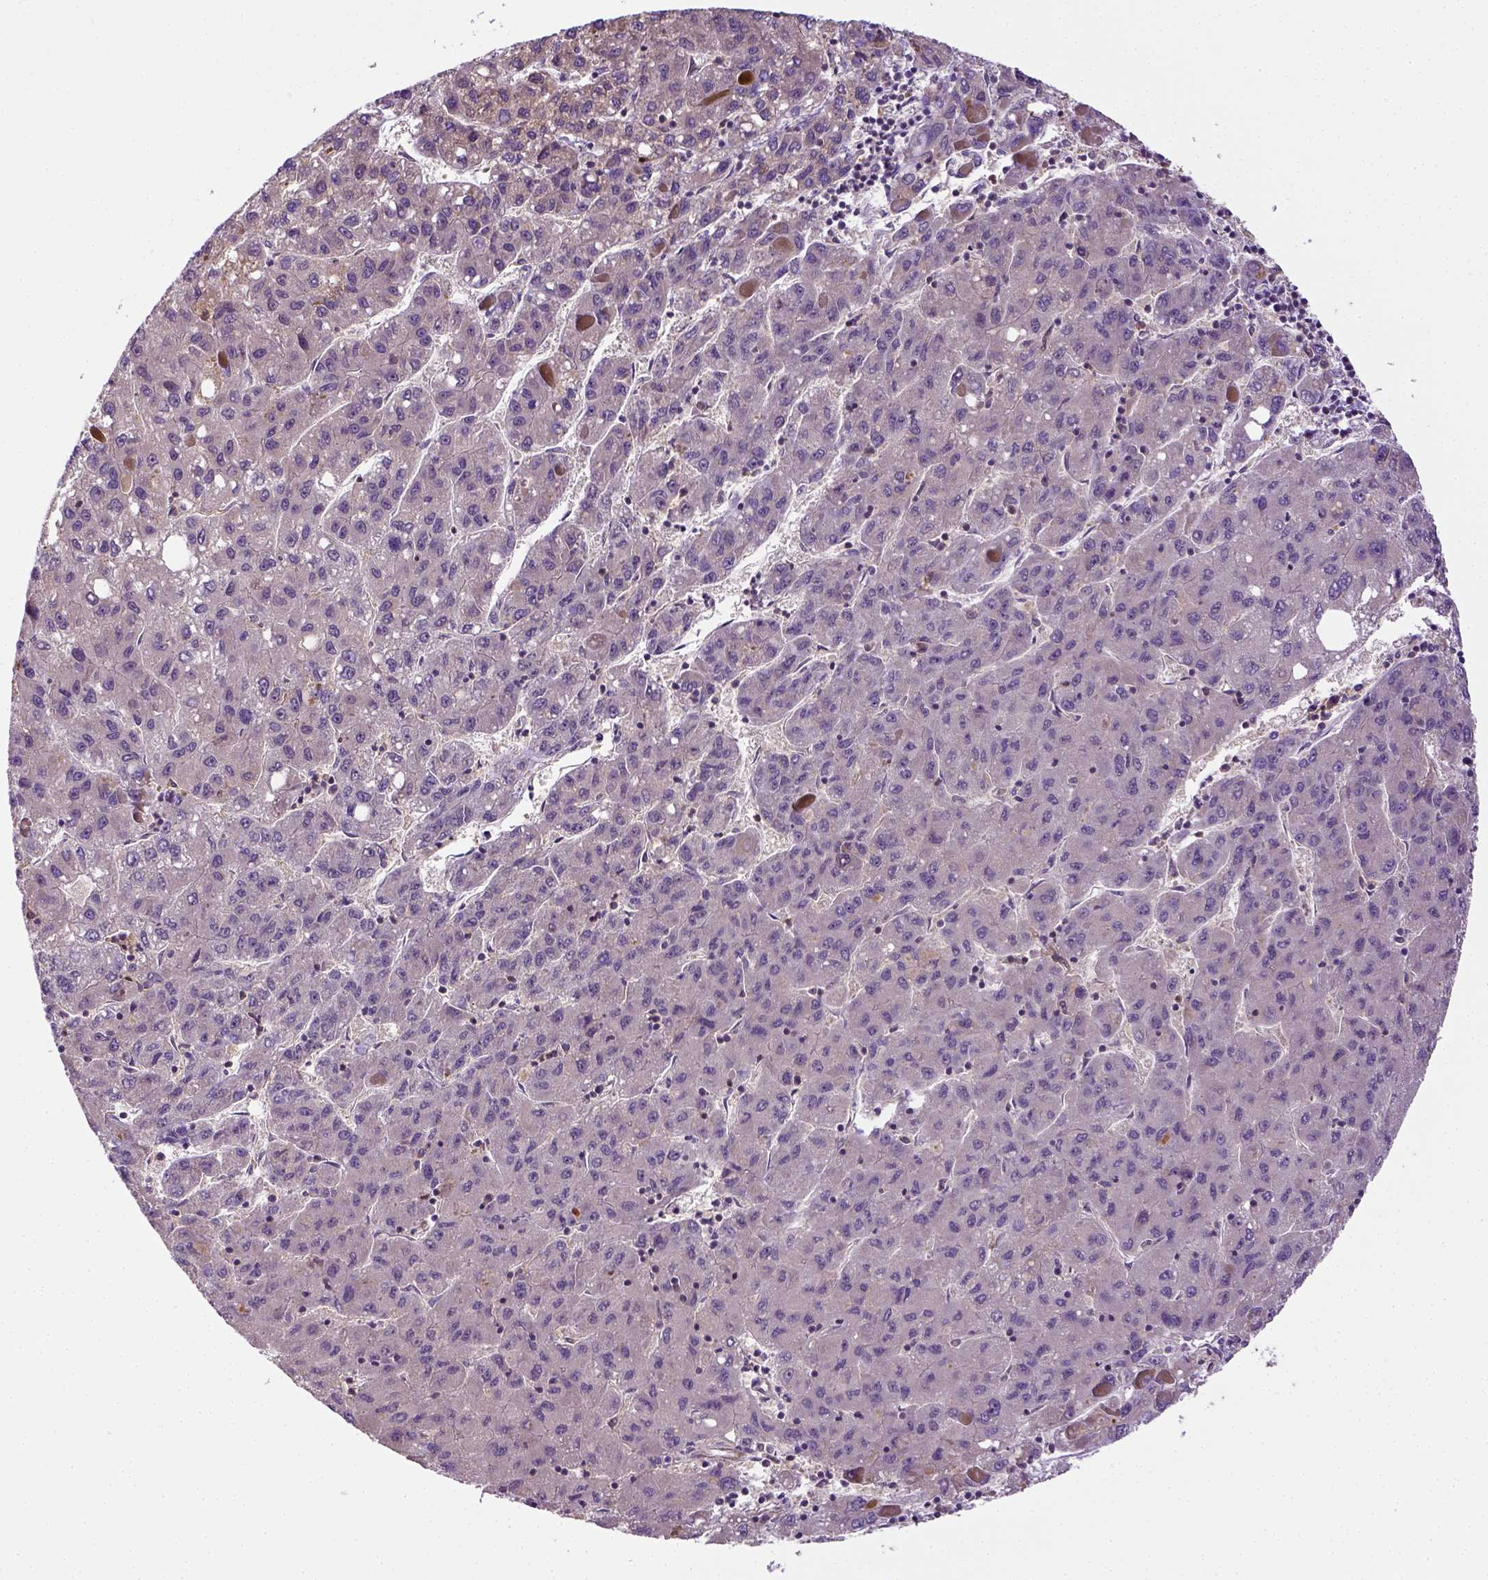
{"staining": {"intensity": "negative", "quantity": "none", "location": "none"}, "tissue": "liver cancer", "cell_type": "Tumor cells", "image_type": "cancer", "snomed": [{"axis": "morphology", "description": "Carcinoma, Hepatocellular, NOS"}, {"axis": "topography", "description": "Liver"}], "caption": "Protein analysis of liver cancer demonstrates no significant positivity in tumor cells.", "gene": "MATK", "patient": {"sex": "female", "age": 82}}